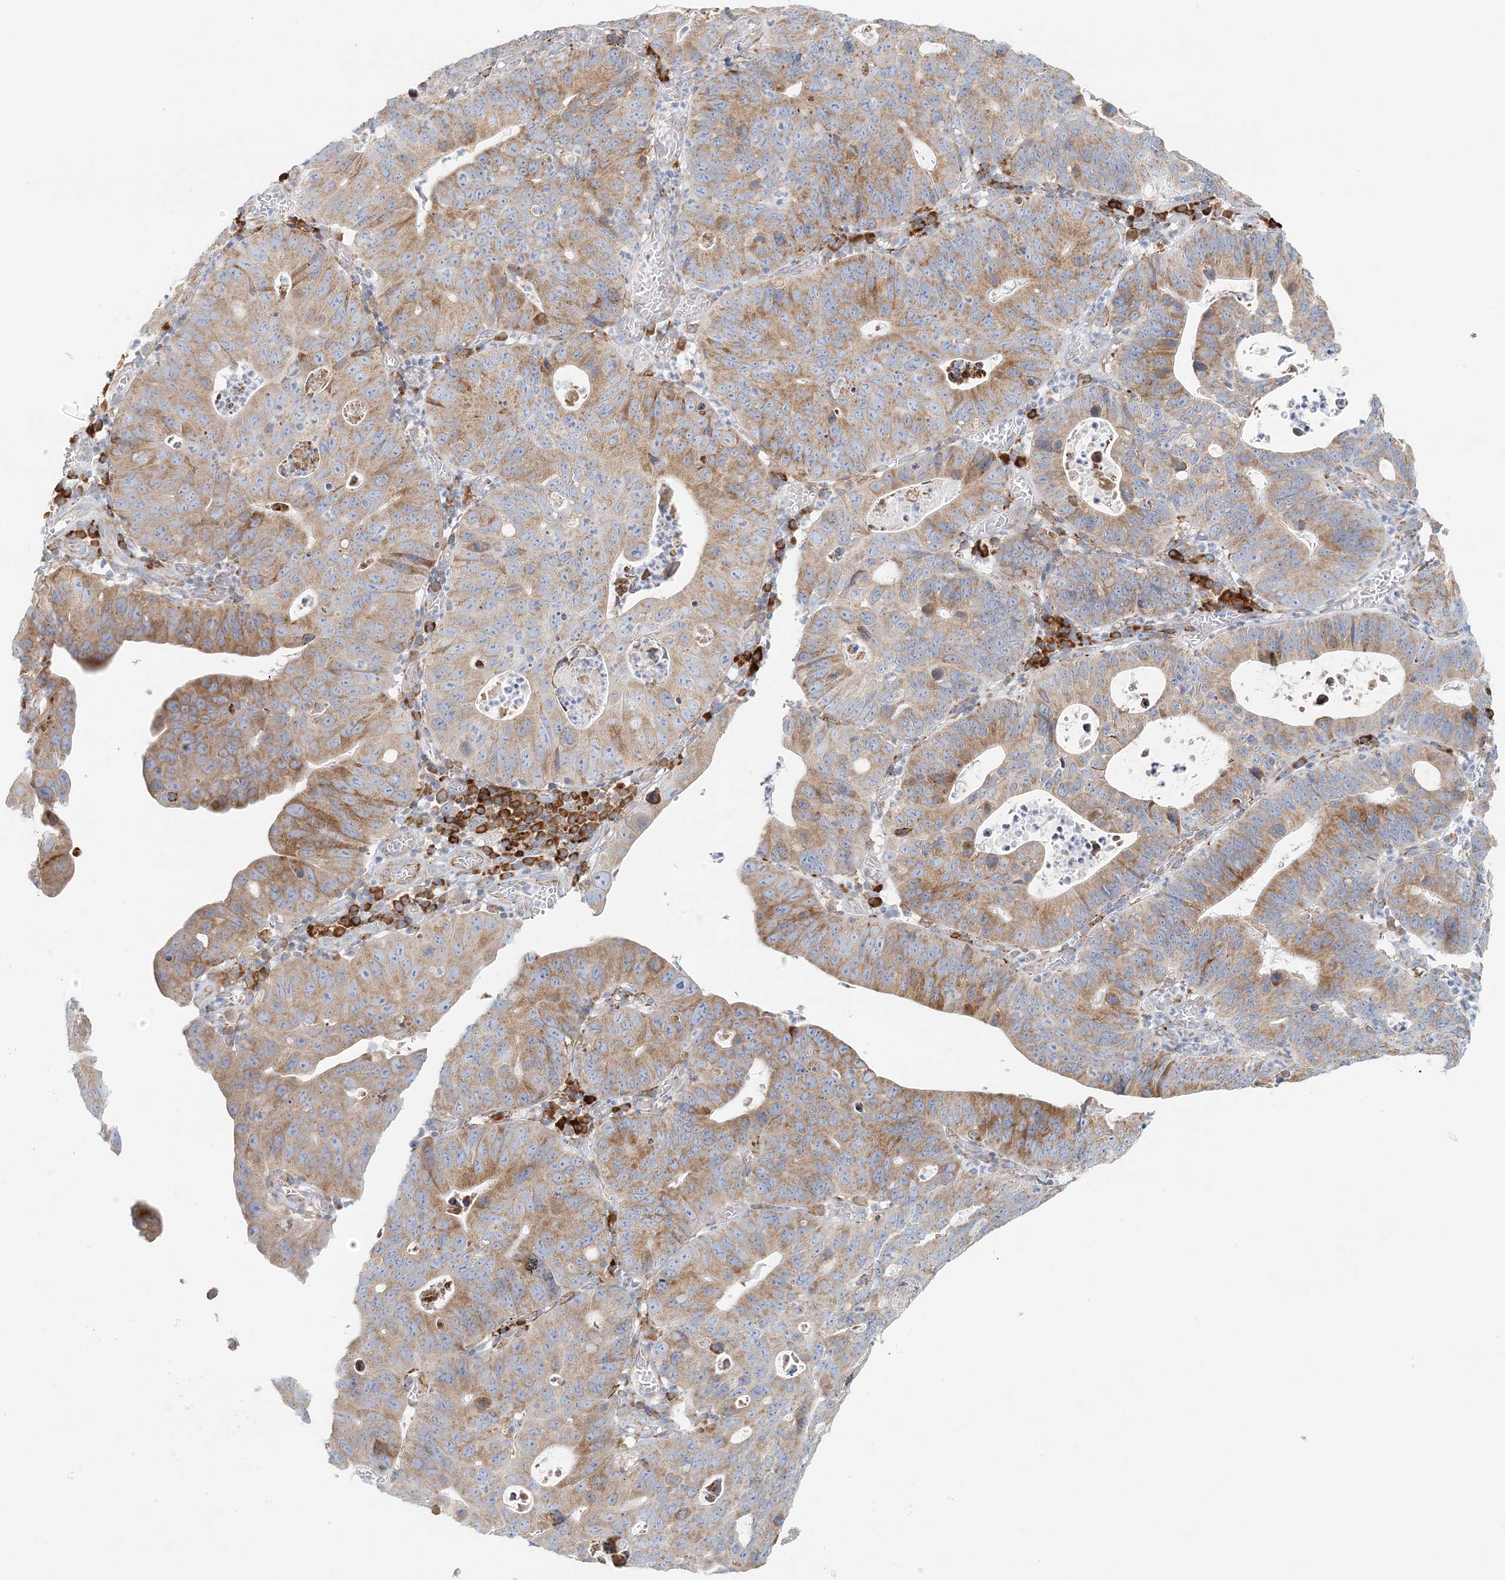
{"staining": {"intensity": "moderate", "quantity": ">75%", "location": "cytoplasmic/membranous"}, "tissue": "stomach cancer", "cell_type": "Tumor cells", "image_type": "cancer", "snomed": [{"axis": "morphology", "description": "Adenocarcinoma, NOS"}, {"axis": "topography", "description": "Stomach"}], "caption": "A brown stain labels moderate cytoplasmic/membranous positivity of a protein in human stomach cancer tumor cells. (DAB = brown stain, brightfield microscopy at high magnification).", "gene": "STK11IP", "patient": {"sex": "male", "age": 59}}